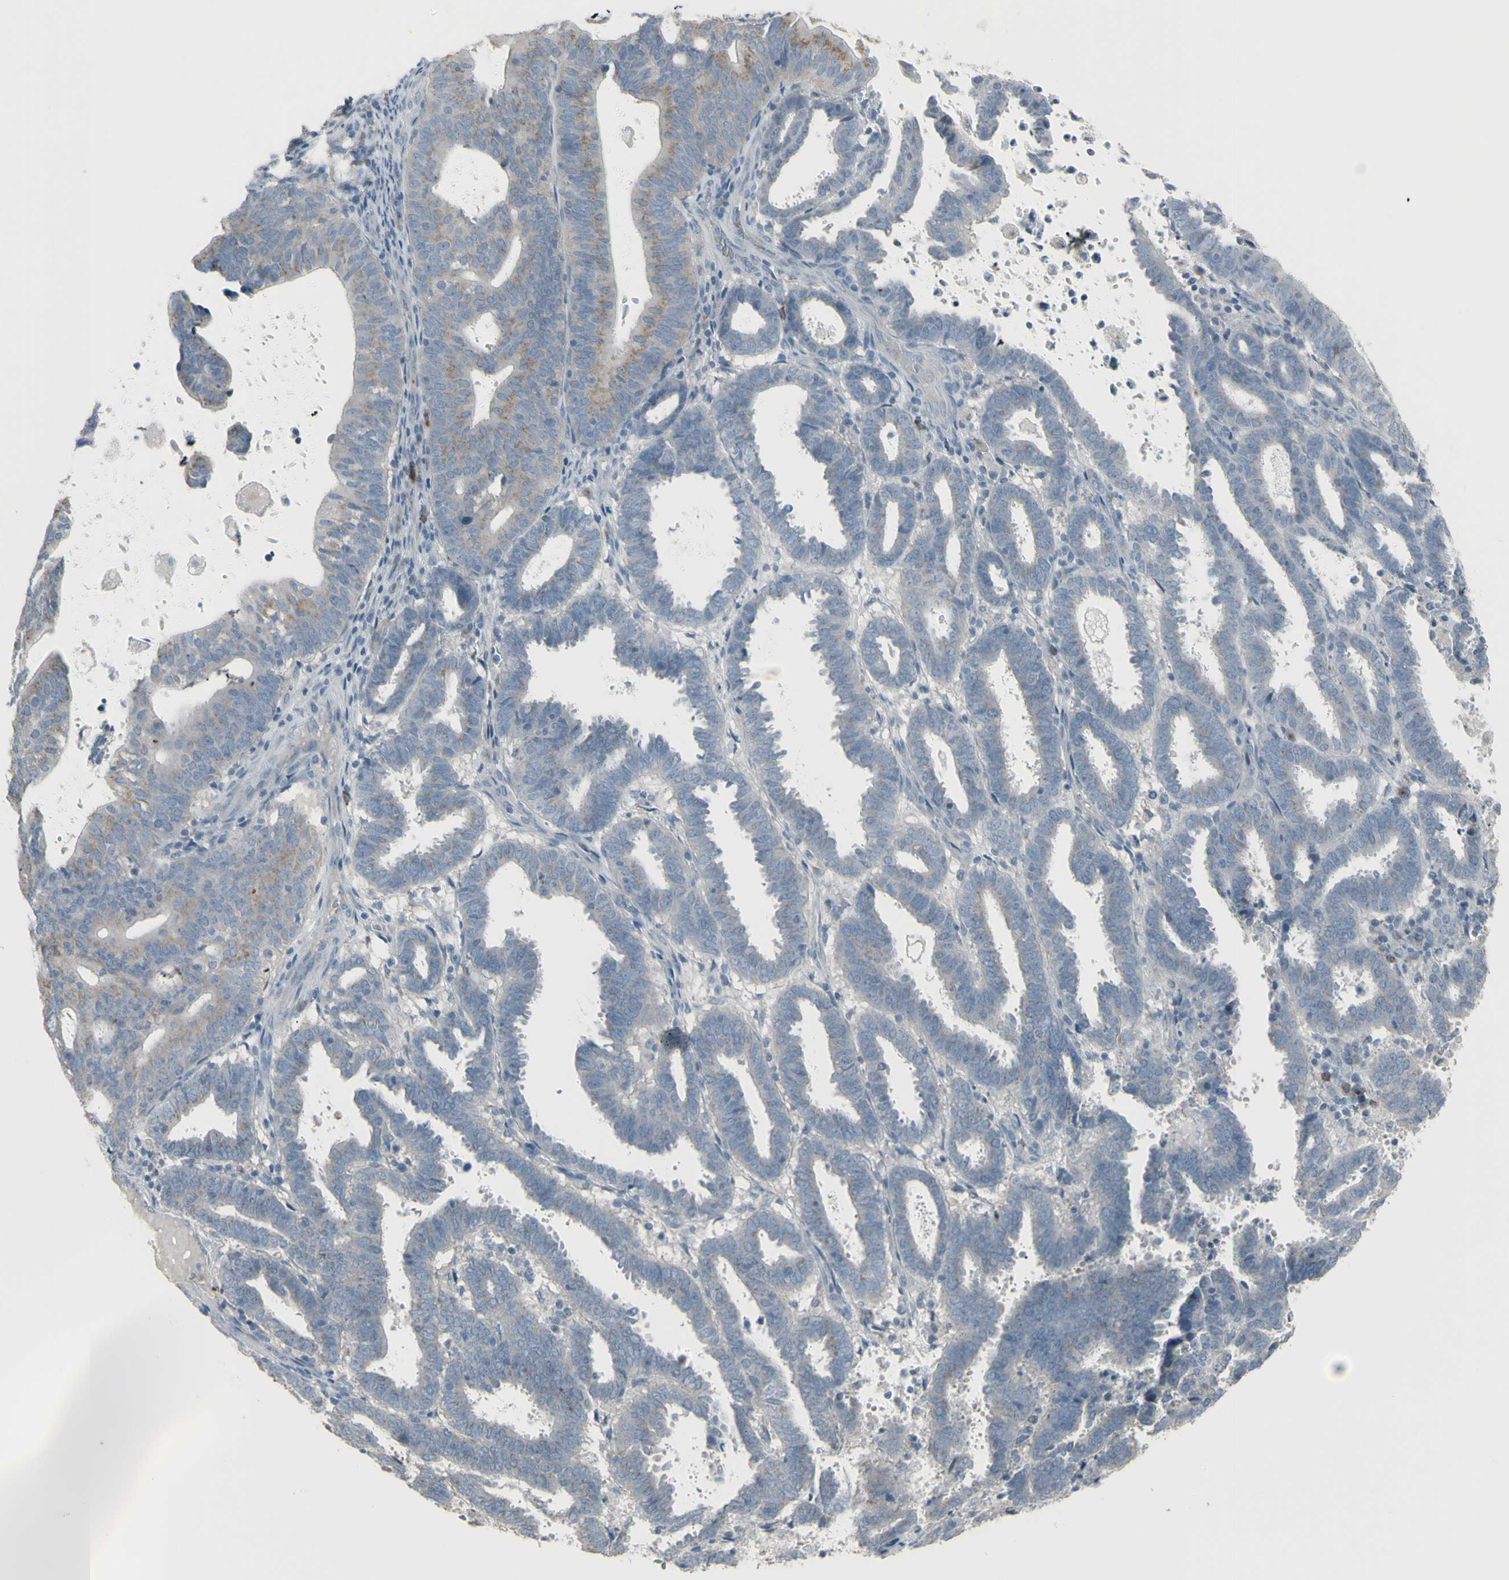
{"staining": {"intensity": "weak", "quantity": "25%-75%", "location": "cytoplasmic/membranous"}, "tissue": "endometrial cancer", "cell_type": "Tumor cells", "image_type": "cancer", "snomed": [{"axis": "morphology", "description": "Adenocarcinoma, NOS"}, {"axis": "topography", "description": "Uterus"}], "caption": "Immunohistochemical staining of human endometrial adenocarcinoma shows low levels of weak cytoplasmic/membranous protein staining in about 25%-75% of tumor cells.", "gene": "CD79B", "patient": {"sex": "female", "age": 83}}